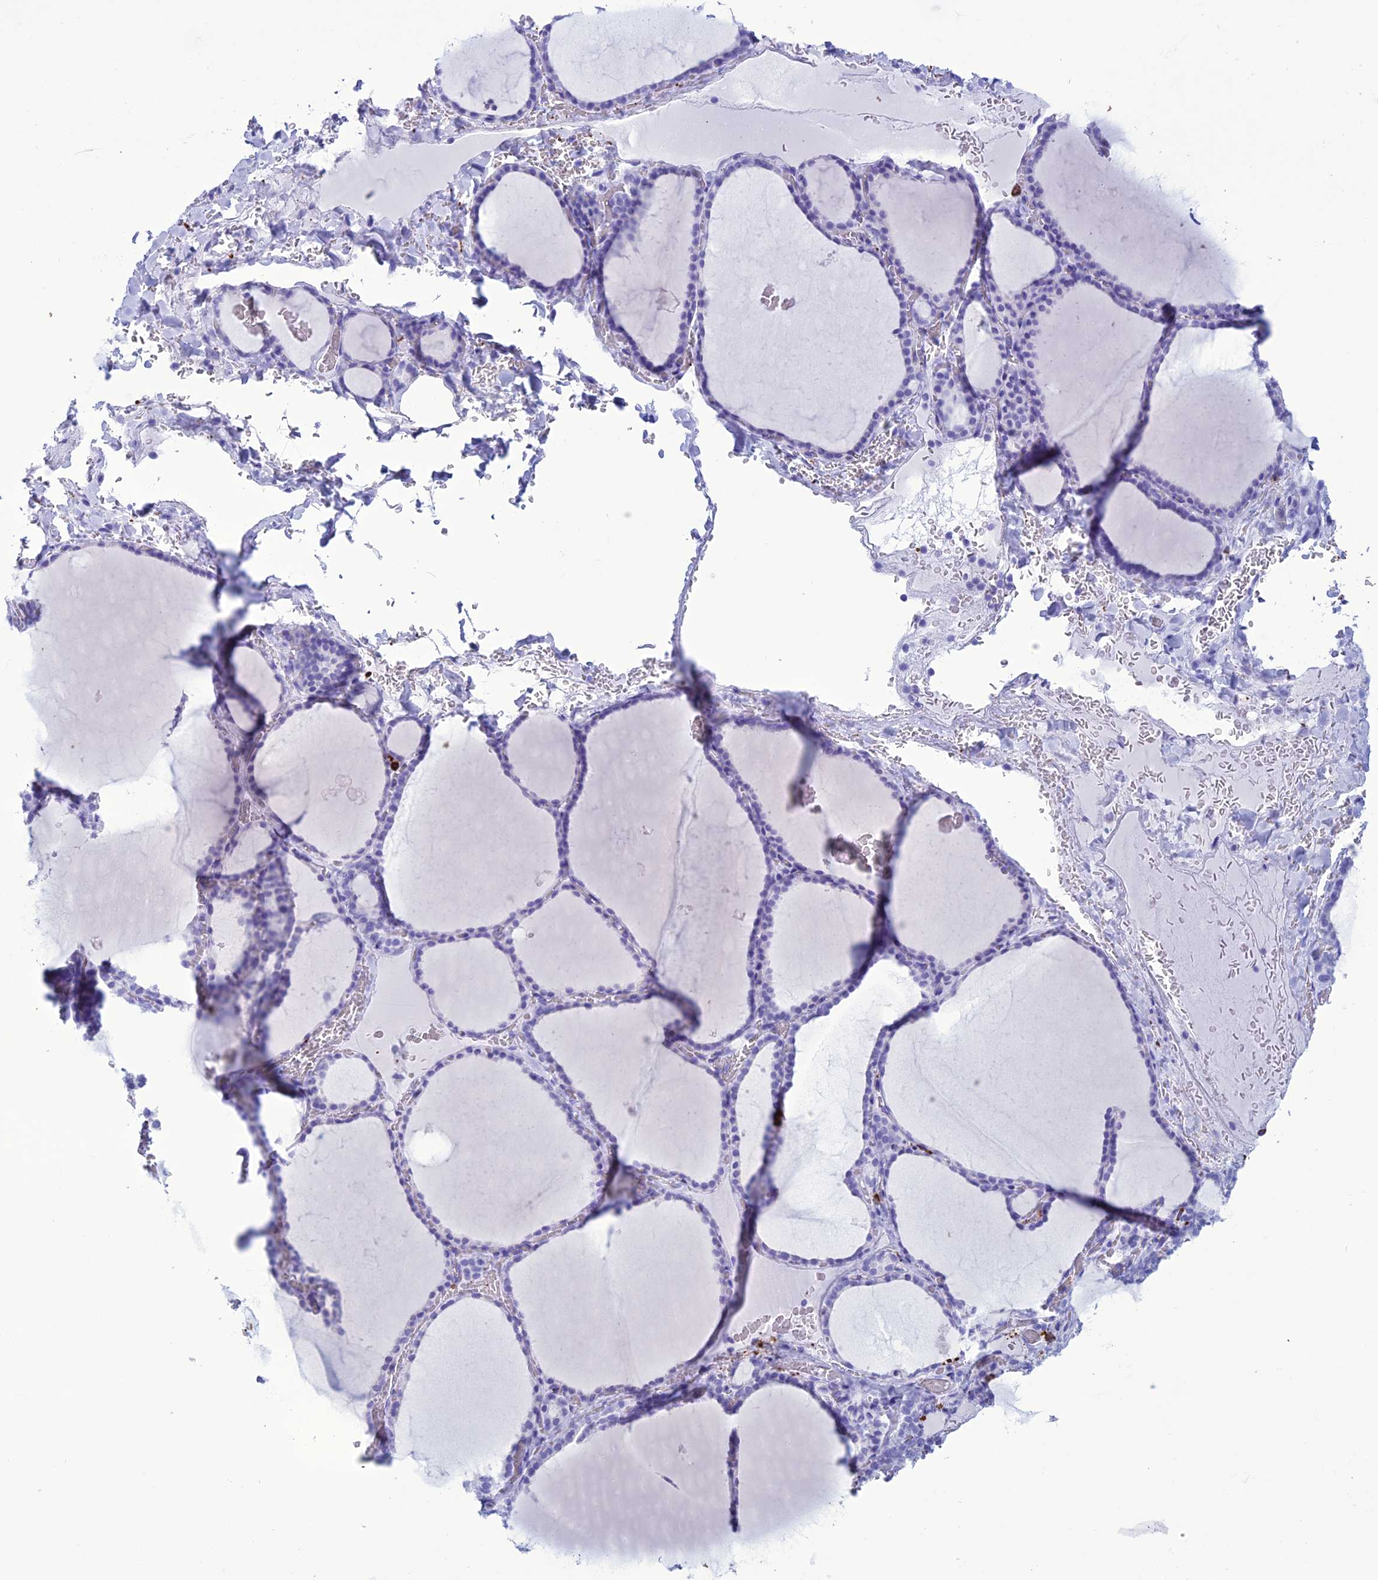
{"staining": {"intensity": "negative", "quantity": "none", "location": "none"}, "tissue": "thyroid gland", "cell_type": "Glandular cells", "image_type": "normal", "snomed": [{"axis": "morphology", "description": "Normal tissue, NOS"}, {"axis": "topography", "description": "Thyroid gland"}], "caption": "Unremarkable thyroid gland was stained to show a protein in brown. There is no significant expression in glandular cells. (DAB (3,3'-diaminobenzidine) IHC visualized using brightfield microscopy, high magnification).", "gene": "MZB1", "patient": {"sex": "female", "age": 39}}